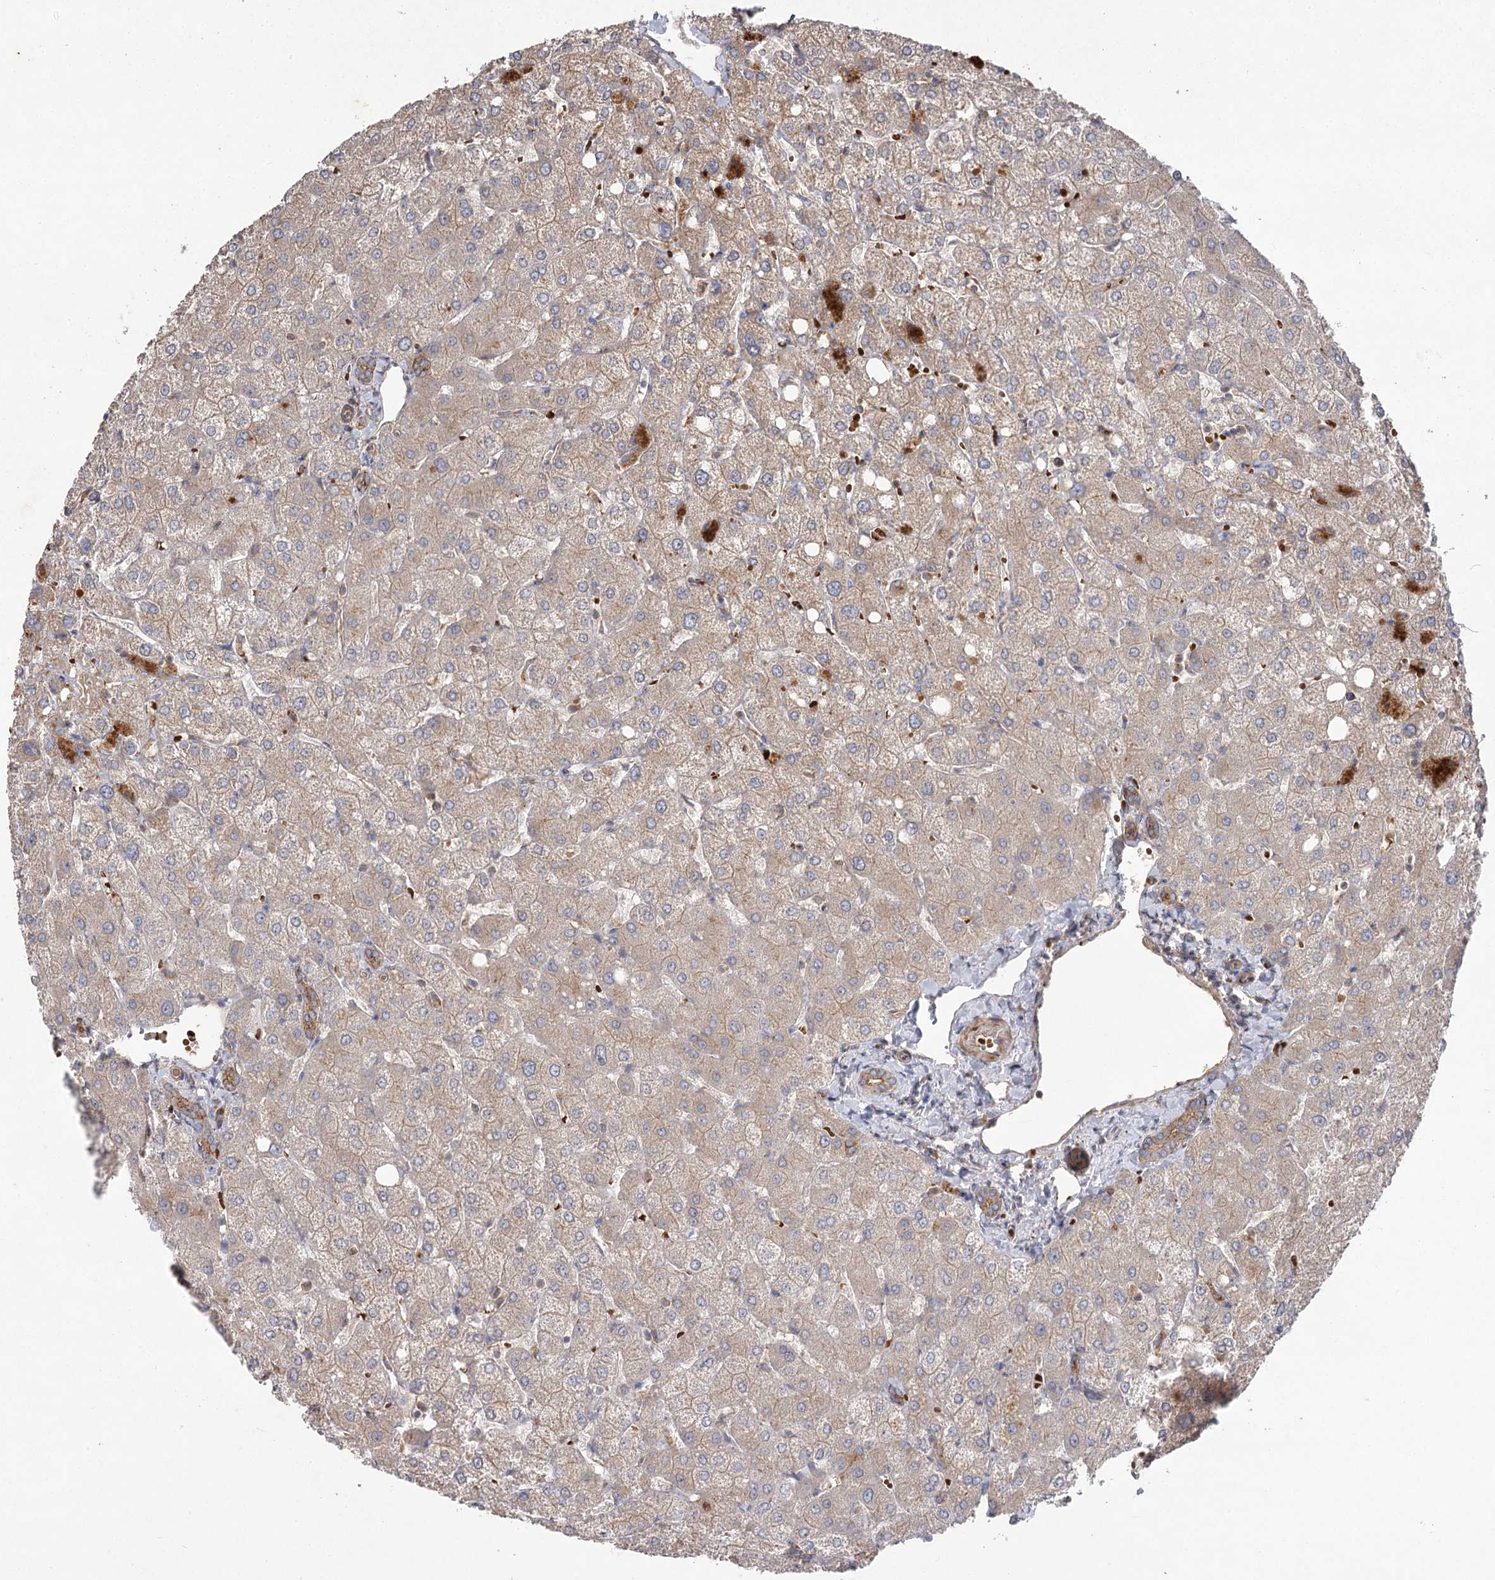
{"staining": {"intensity": "moderate", "quantity": ">75%", "location": "cytoplasmic/membranous"}, "tissue": "liver", "cell_type": "Cholangiocytes", "image_type": "normal", "snomed": [{"axis": "morphology", "description": "Normal tissue, NOS"}, {"axis": "topography", "description": "Liver"}], "caption": "Brown immunohistochemical staining in normal liver exhibits moderate cytoplasmic/membranous staining in approximately >75% of cholangiocytes. (Stains: DAB (3,3'-diaminobenzidine) in brown, nuclei in blue, Microscopy: brightfield microscopy at high magnification).", "gene": "KIAA0825", "patient": {"sex": "female", "age": 54}}